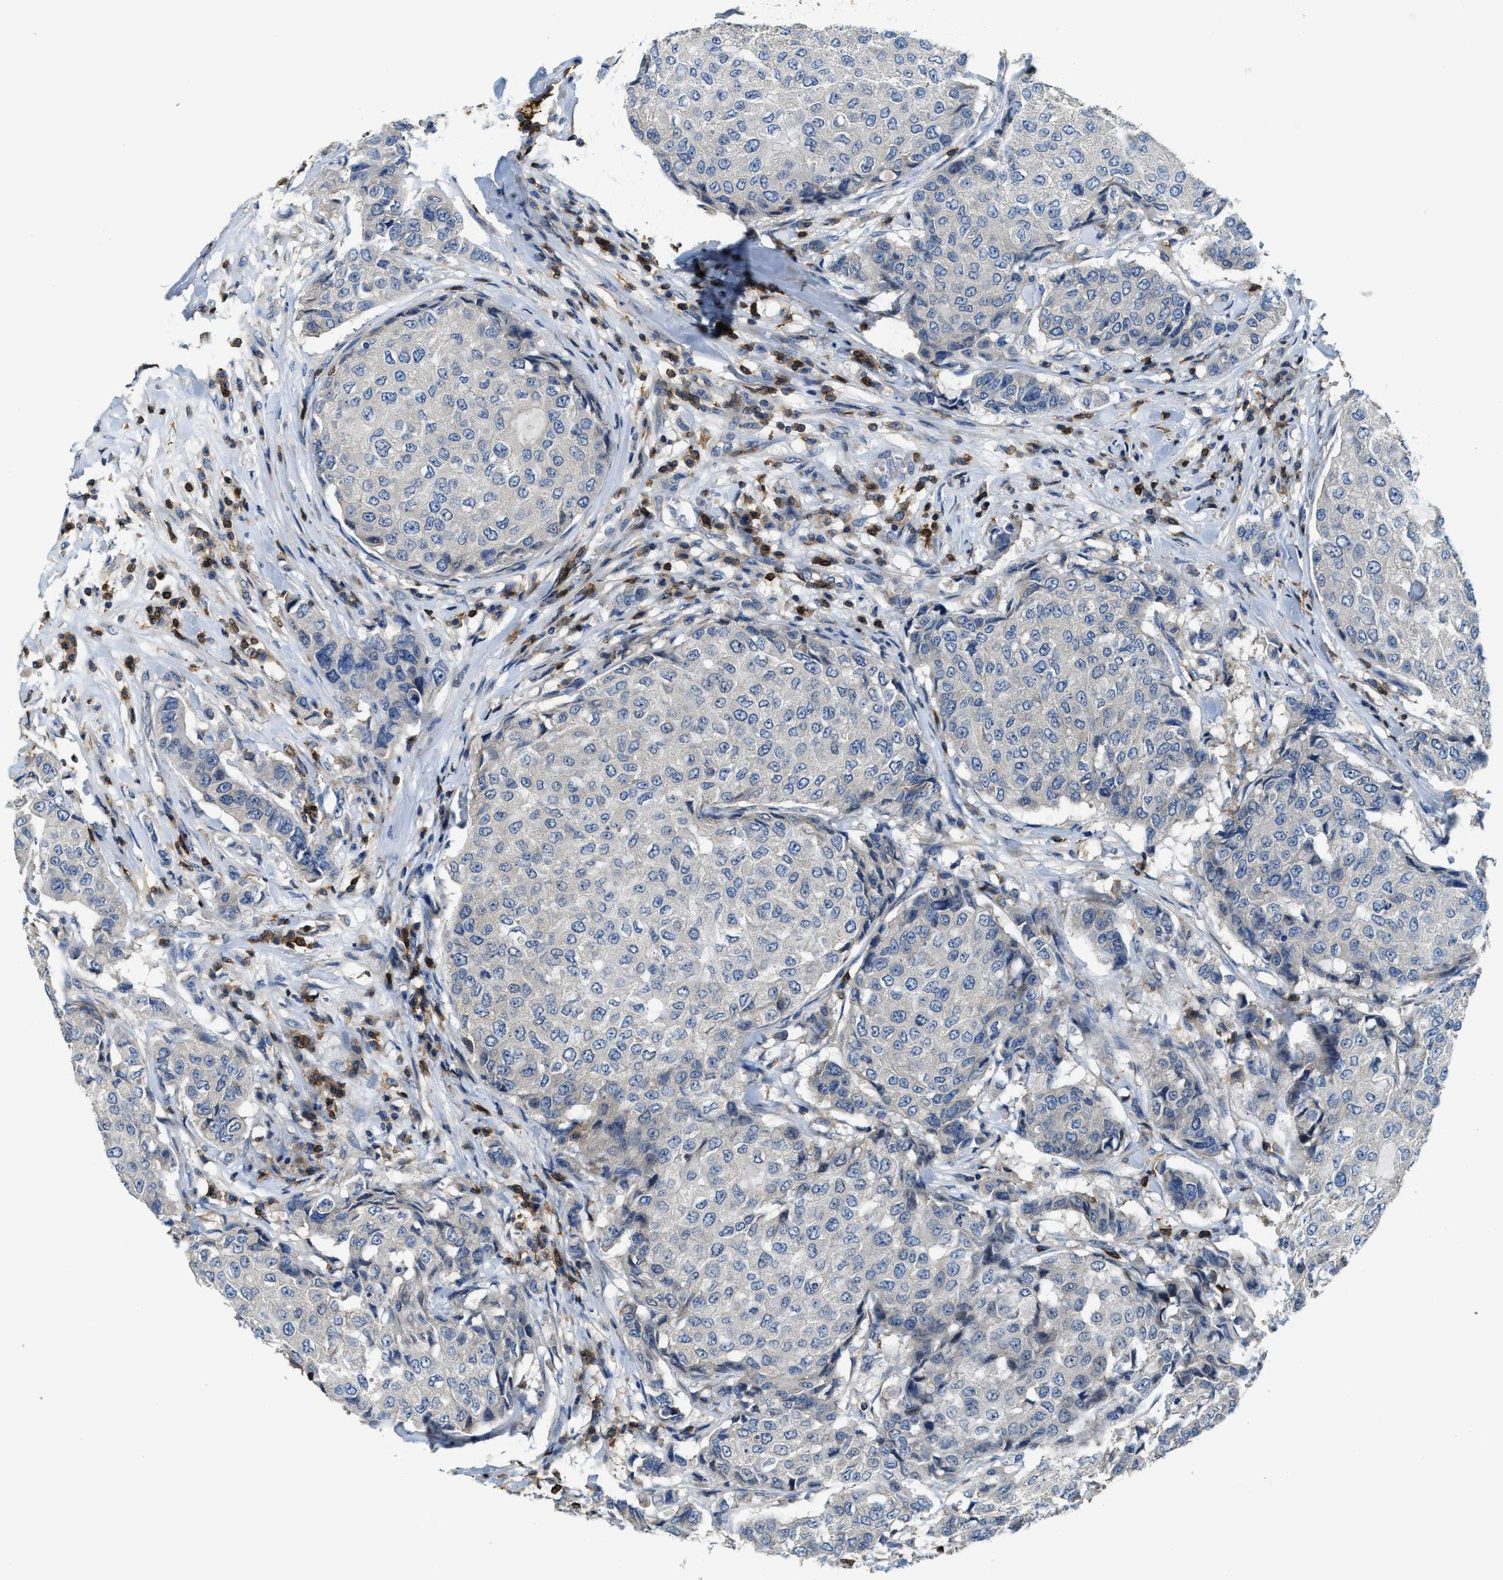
{"staining": {"intensity": "negative", "quantity": "none", "location": "none"}, "tissue": "breast cancer", "cell_type": "Tumor cells", "image_type": "cancer", "snomed": [{"axis": "morphology", "description": "Duct carcinoma"}, {"axis": "topography", "description": "Breast"}], "caption": "An image of human infiltrating ductal carcinoma (breast) is negative for staining in tumor cells.", "gene": "MYO1G", "patient": {"sex": "female", "age": 27}}